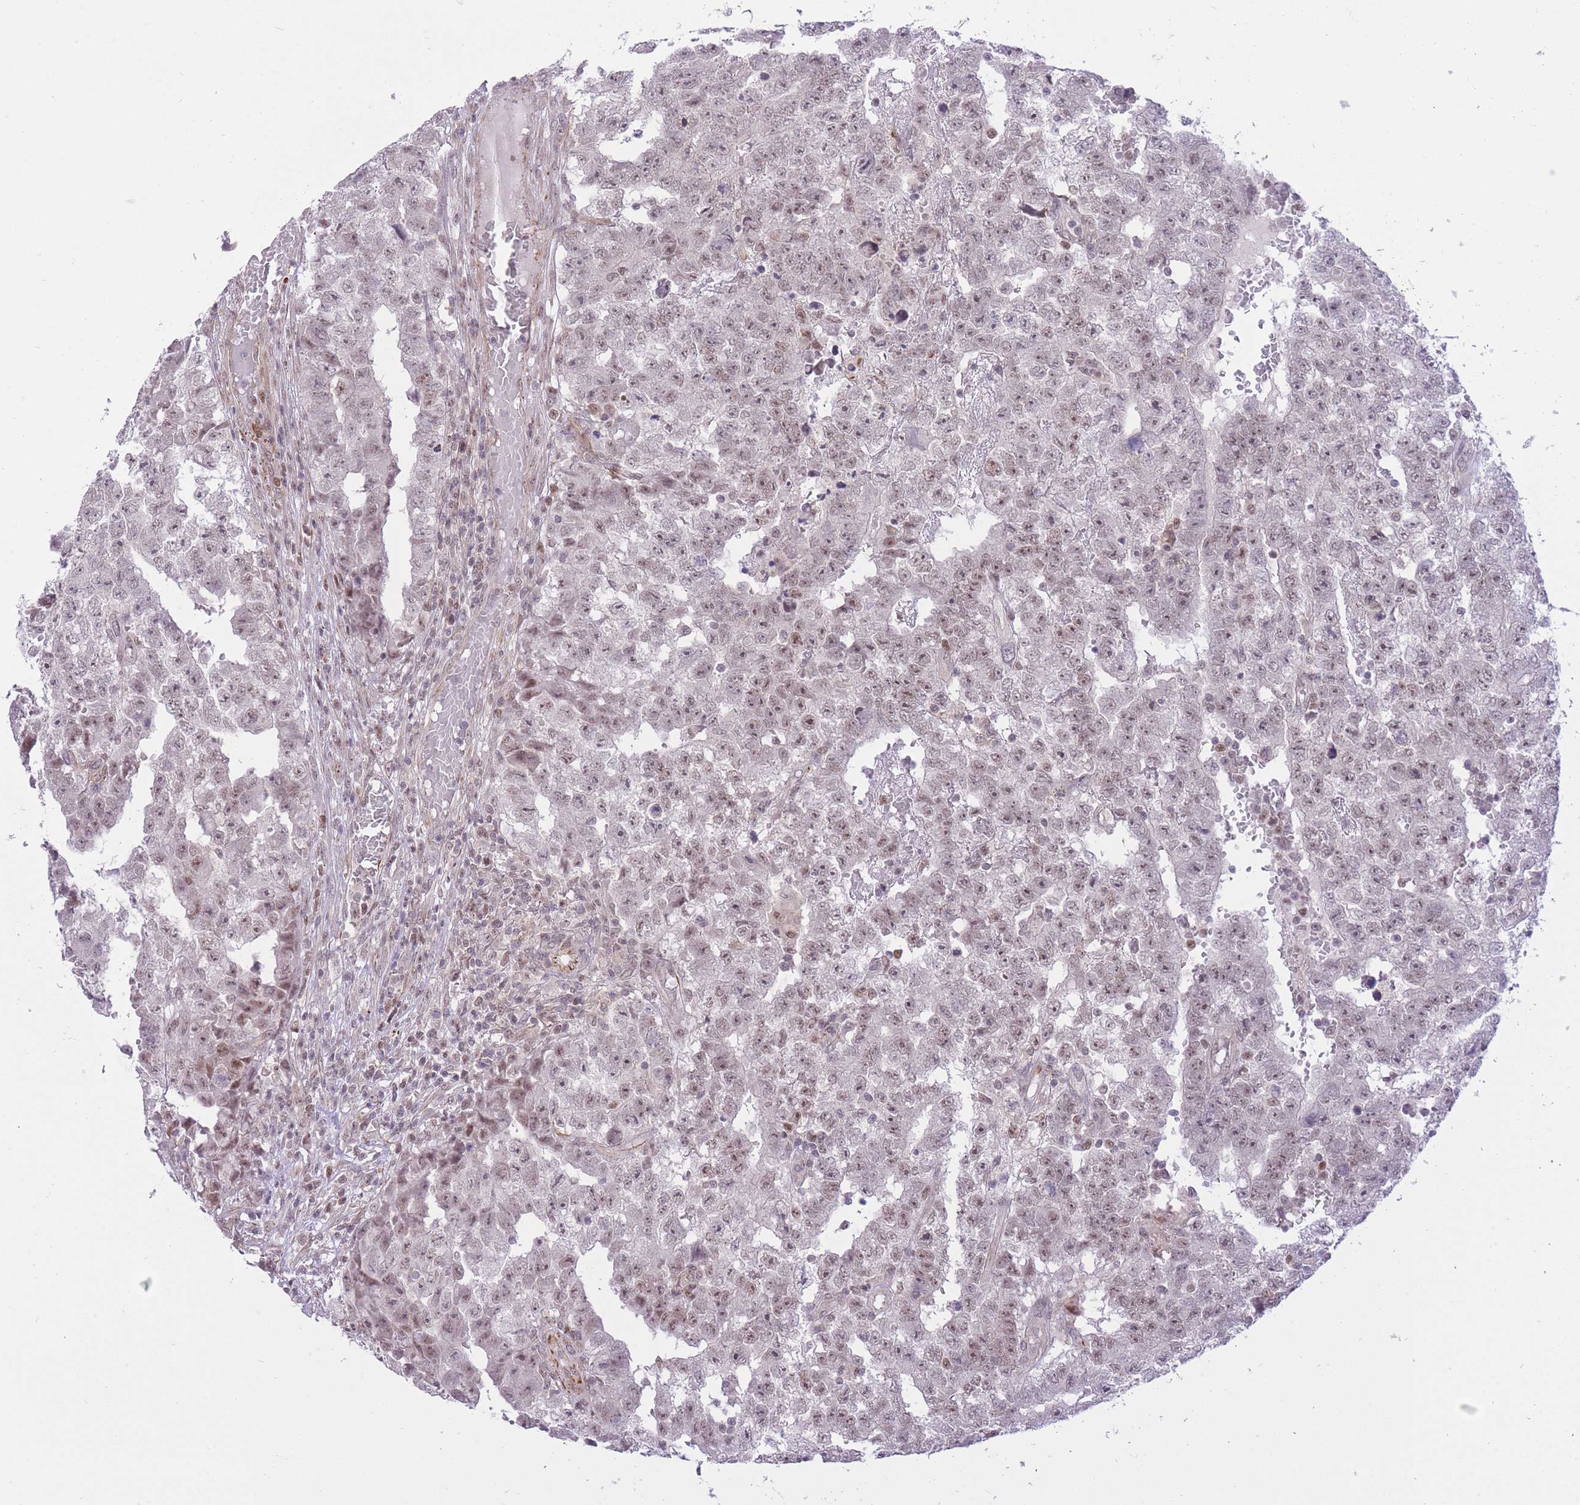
{"staining": {"intensity": "weak", "quantity": ">75%", "location": "nuclear"}, "tissue": "testis cancer", "cell_type": "Tumor cells", "image_type": "cancer", "snomed": [{"axis": "morphology", "description": "Carcinoma, Embryonal, NOS"}, {"axis": "topography", "description": "Testis"}], "caption": "Embryonal carcinoma (testis) stained for a protein (brown) displays weak nuclear positive positivity in about >75% of tumor cells.", "gene": "ELL", "patient": {"sex": "male", "age": 25}}